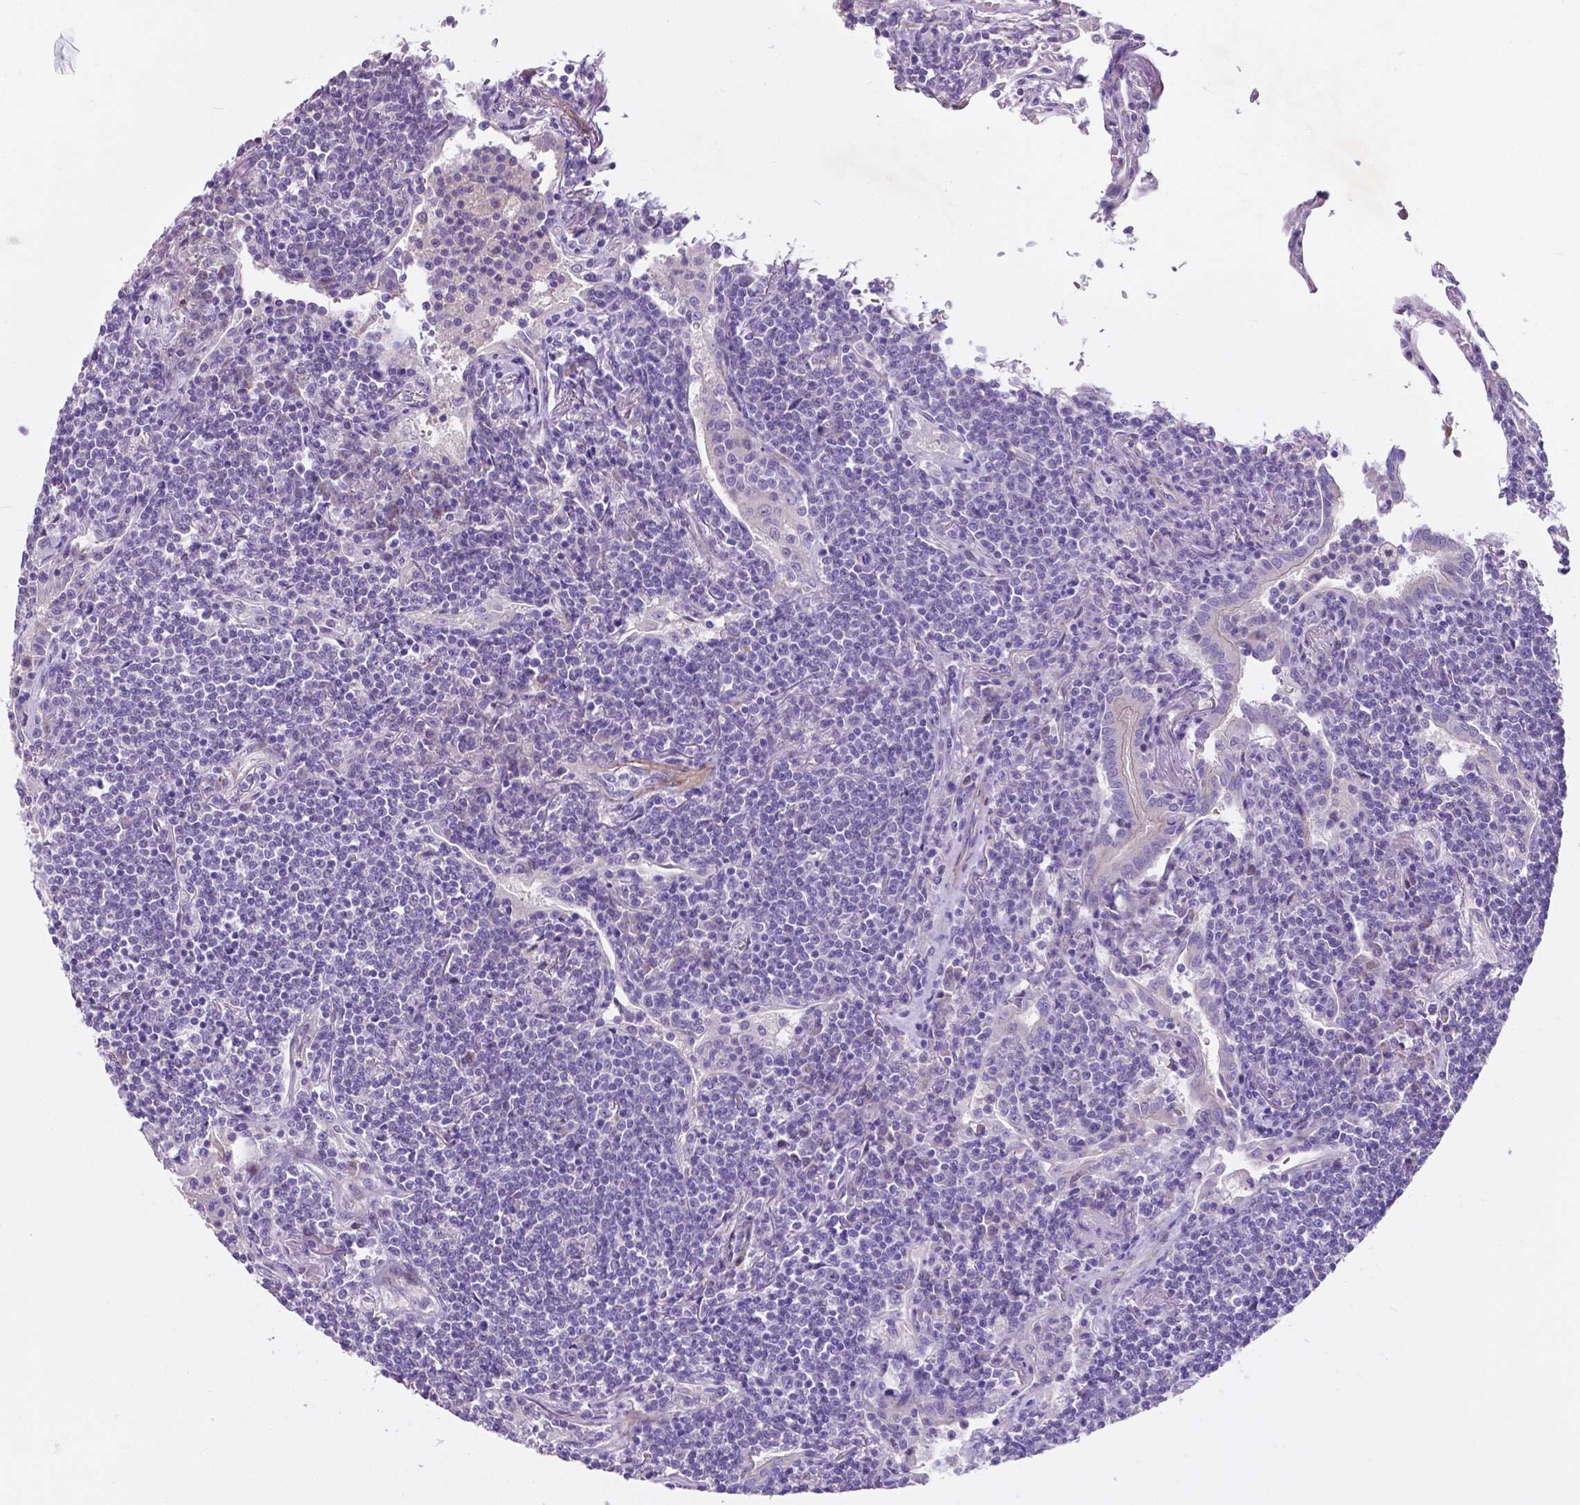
{"staining": {"intensity": "negative", "quantity": "none", "location": "none"}, "tissue": "lymphoma", "cell_type": "Tumor cells", "image_type": "cancer", "snomed": [{"axis": "morphology", "description": "Malignant lymphoma, non-Hodgkin's type, Low grade"}, {"axis": "topography", "description": "Lung"}], "caption": "Tumor cells show no significant protein expression in lymphoma. (DAB (3,3'-diaminobenzidine) immunohistochemistry with hematoxylin counter stain).", "gene": "PFKFB4", "patient": {"sex": "female", "age": 71}}